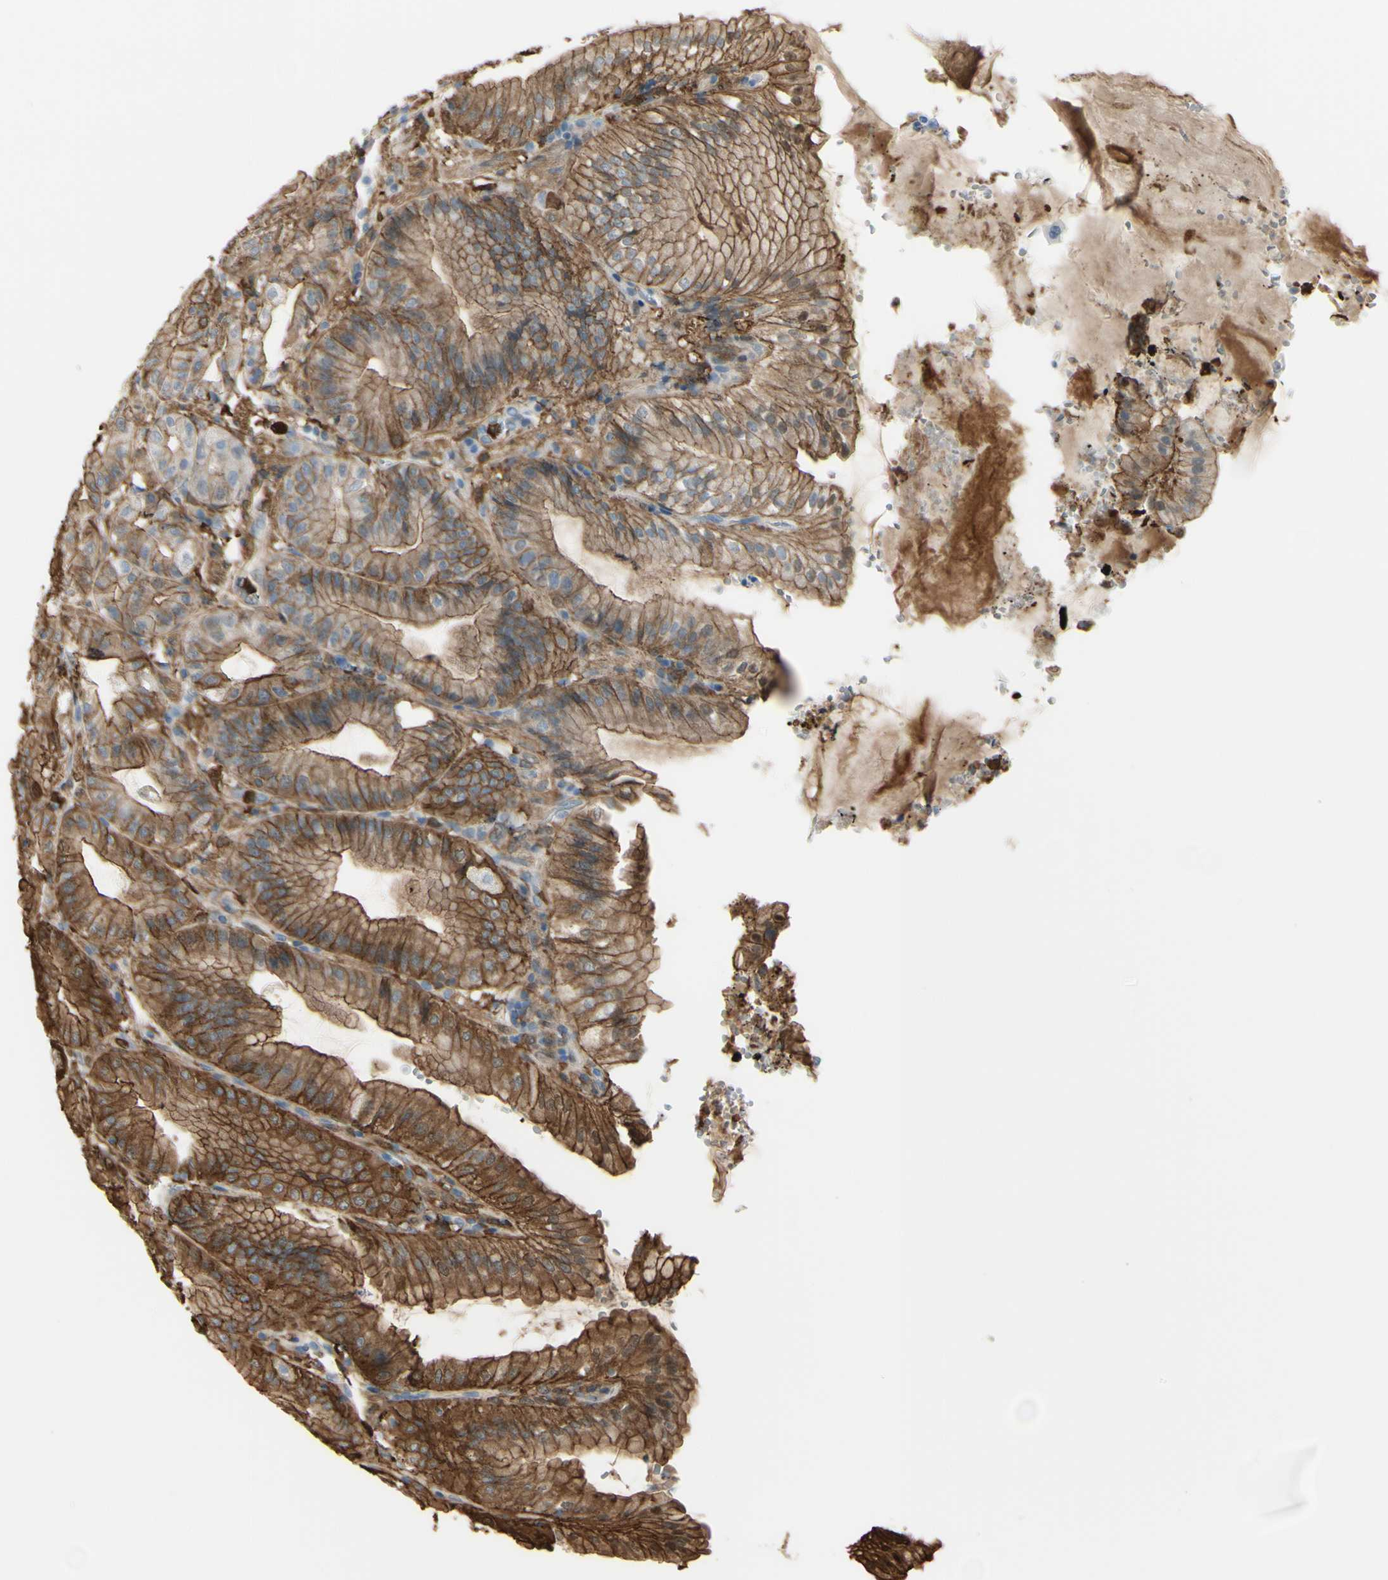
{"staining": {"intensity": "strong", "quantity": "25%-75%", "location": "cytoplasmic/membranous"}, "tissue": "stomach", "cell_type": "Glandular cells", "image_type": "normal", "snomed": [{"axis": "morphology", "description": "Normal tissue, NOS"}, {"axis": "topography", "description": "Stomach, lower"}], "caption": "The micrograph shows a brown stain indicating the presence of a protein in the cytoplasmic/membranous of glandular cells in stomach. (DAB = brown stain, brightfield microscopy at high magnification).", "gene": "GSN", "patient": {"sex": "male", "age": 71}}